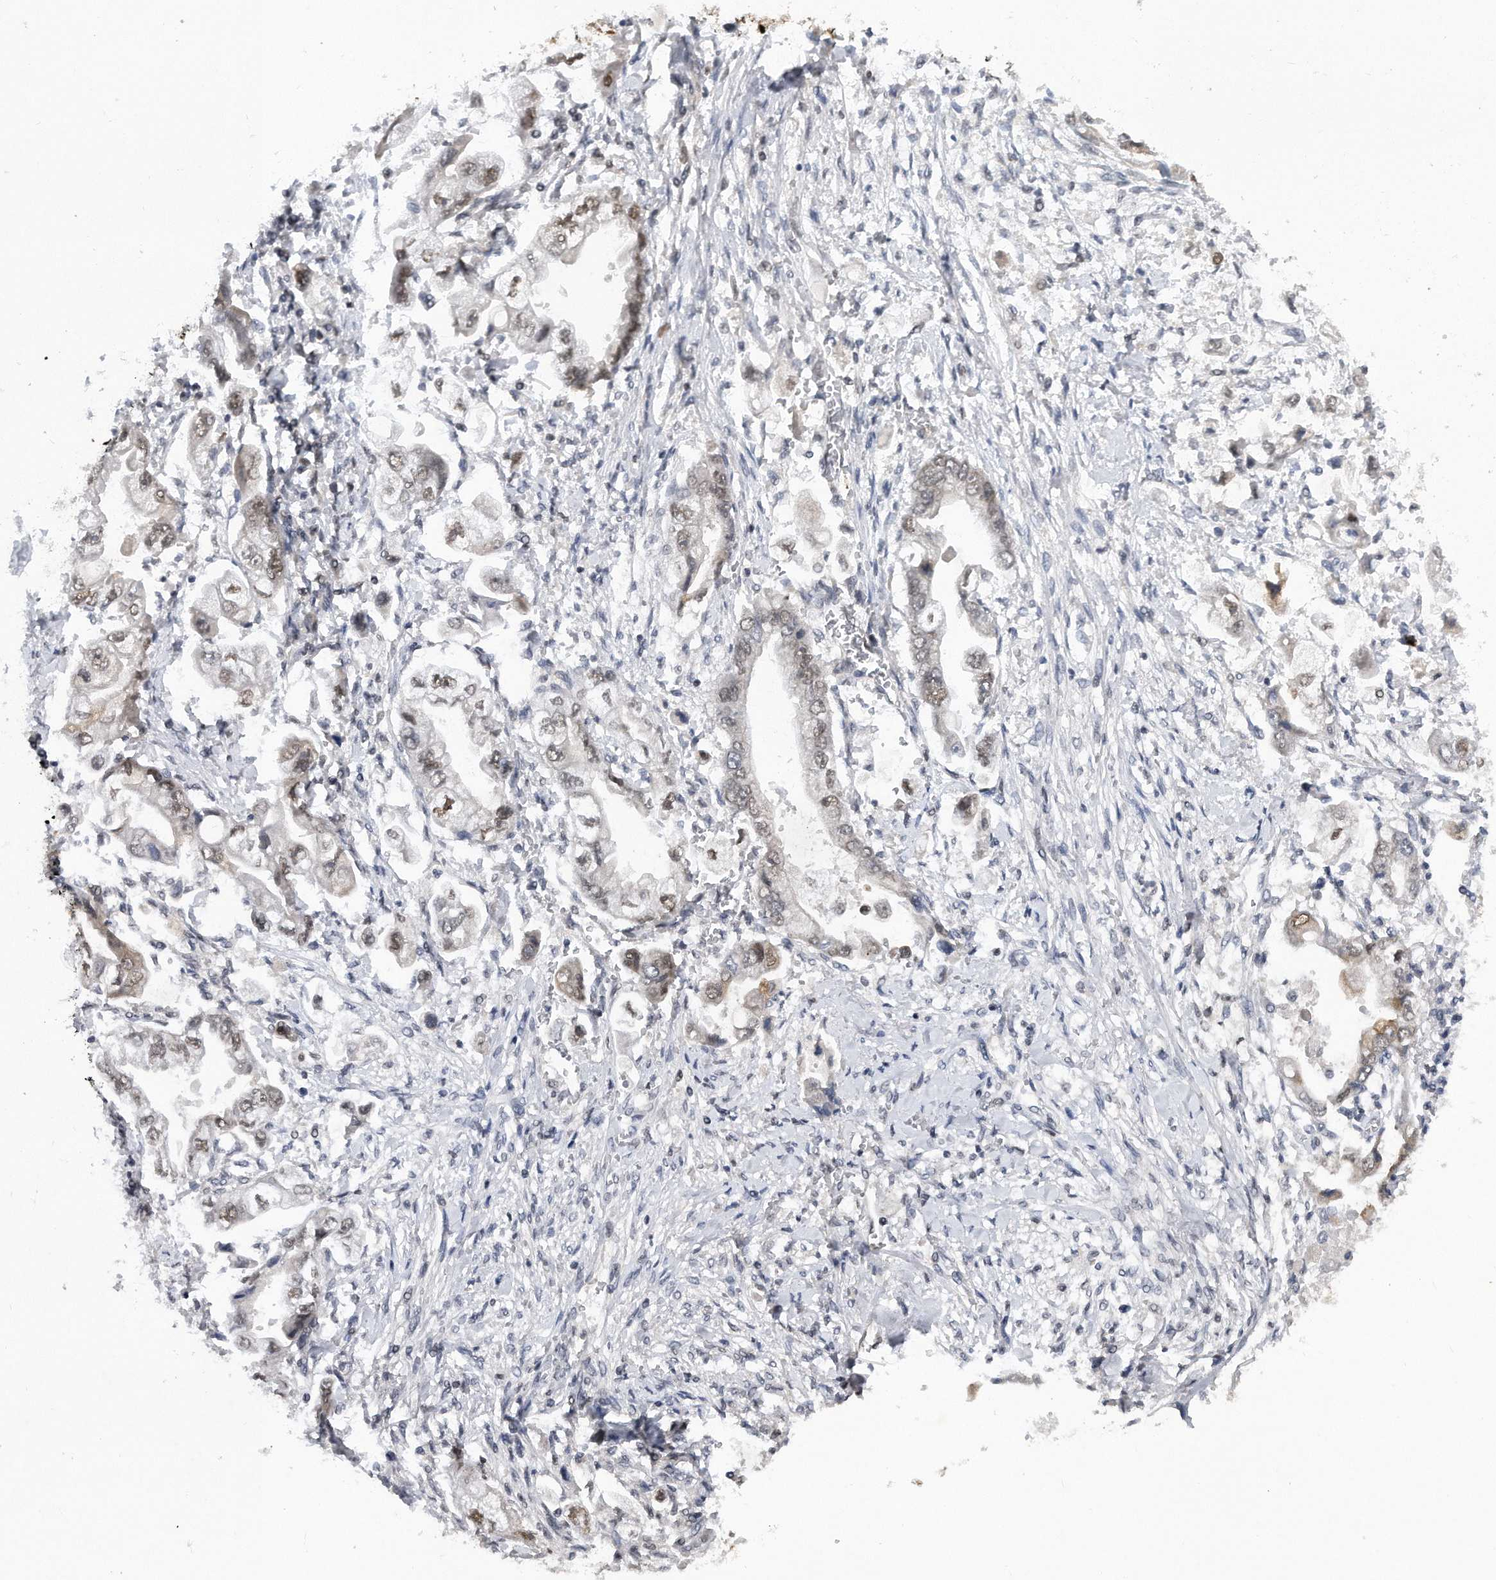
{"staining": {"intensity": "weak", "quantity": "25%-75%", "location": "nuclear"}, "tissue": "stomach cancer", "cell_type": "Tumor cells", "image_type": "cancer", "snomed": [{"axis": "morphology", "description": "Adenocarcinoma, NOS"}, {"axis": "topography", "description": "Stomach"}], "caption": "Protein analysis of stomach cancer (adenocarcinoma) tissue demonstrates weak nuclear staining in approximately 25%-75% of tumor cells. (DAB = brown stain, brightfield microscopy at high magnification).", "gene": "TP53INP1", "patient": {"sex": "male", "age": 62}}